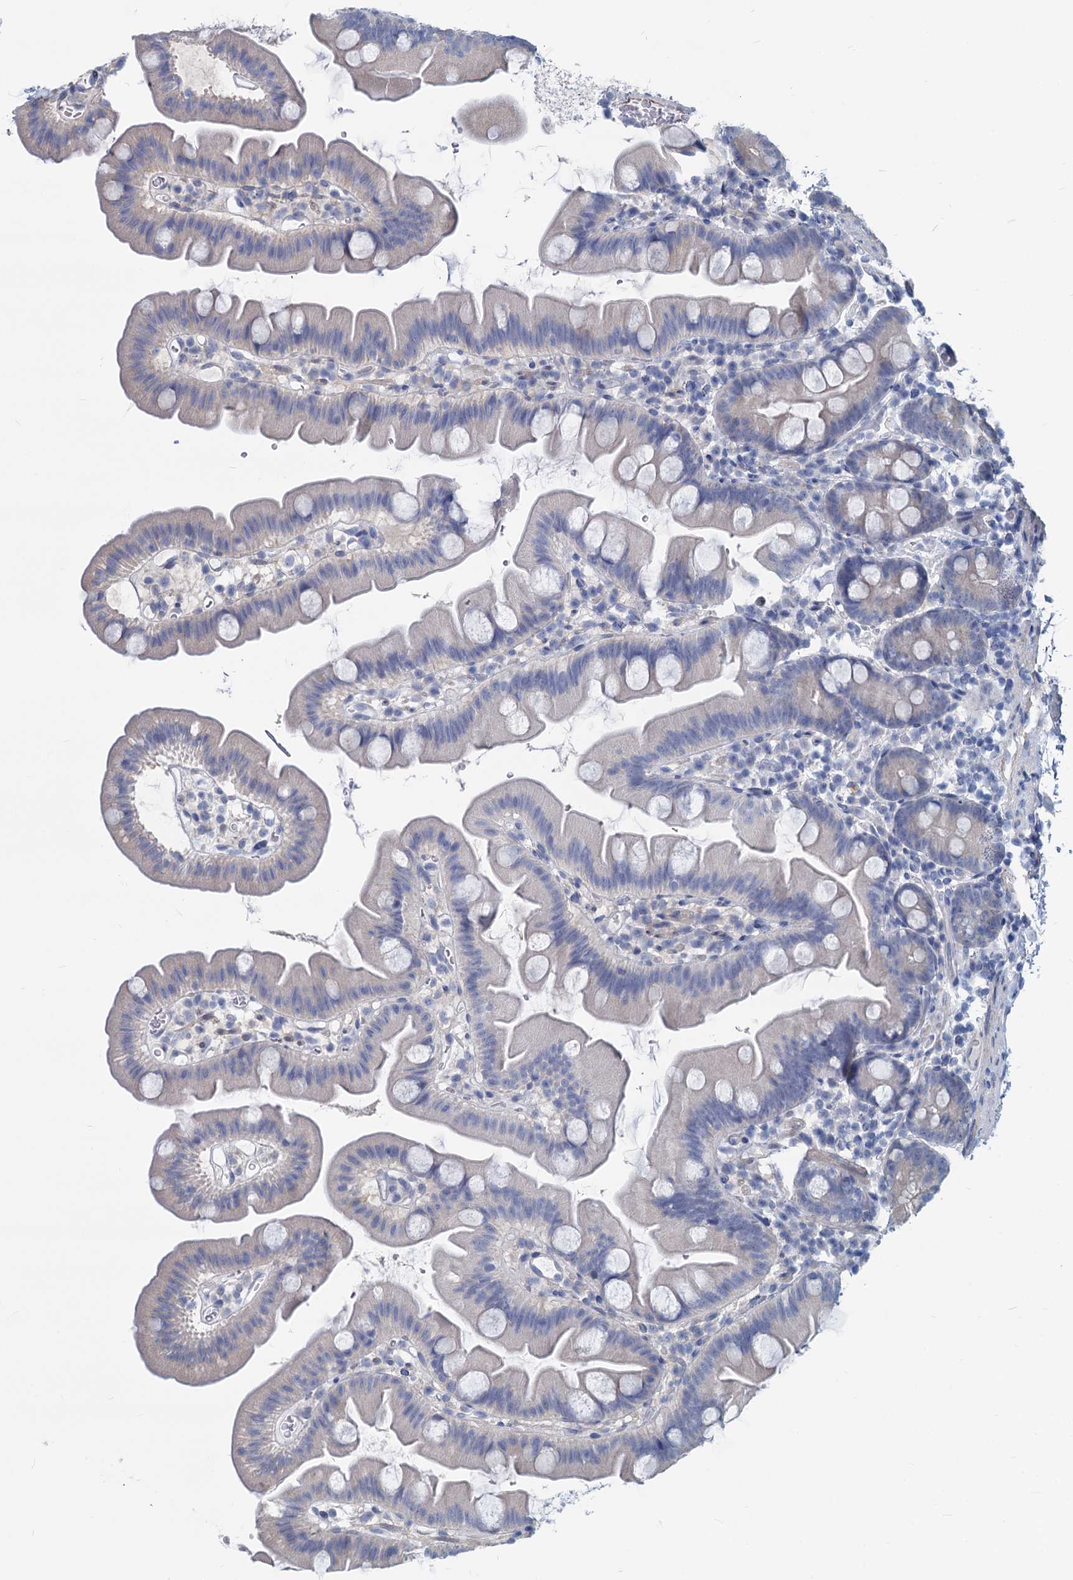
{"staining": {"intensity": "negative", "quantity": "none", "location": "none"}, "tissue": "small intestine", "cell_type": "Glandular cells", "image_type": "normal", "snomed": [{"axis": "morphology", "description": "Normal tissue, NOS"}, {"axis": "topography", "description": "Small intestine"}], "caption": "Small intestine was stained to show a protein in brown. There is no significant staining in glandular cells. The staining is performed using DAB (3,3'-diaminobenzidine) brown chromogen with nuclei counter-stained in using hematoxylin.", "gene": "GSTM3", "patient": {"sex": "female", "age": 68}}